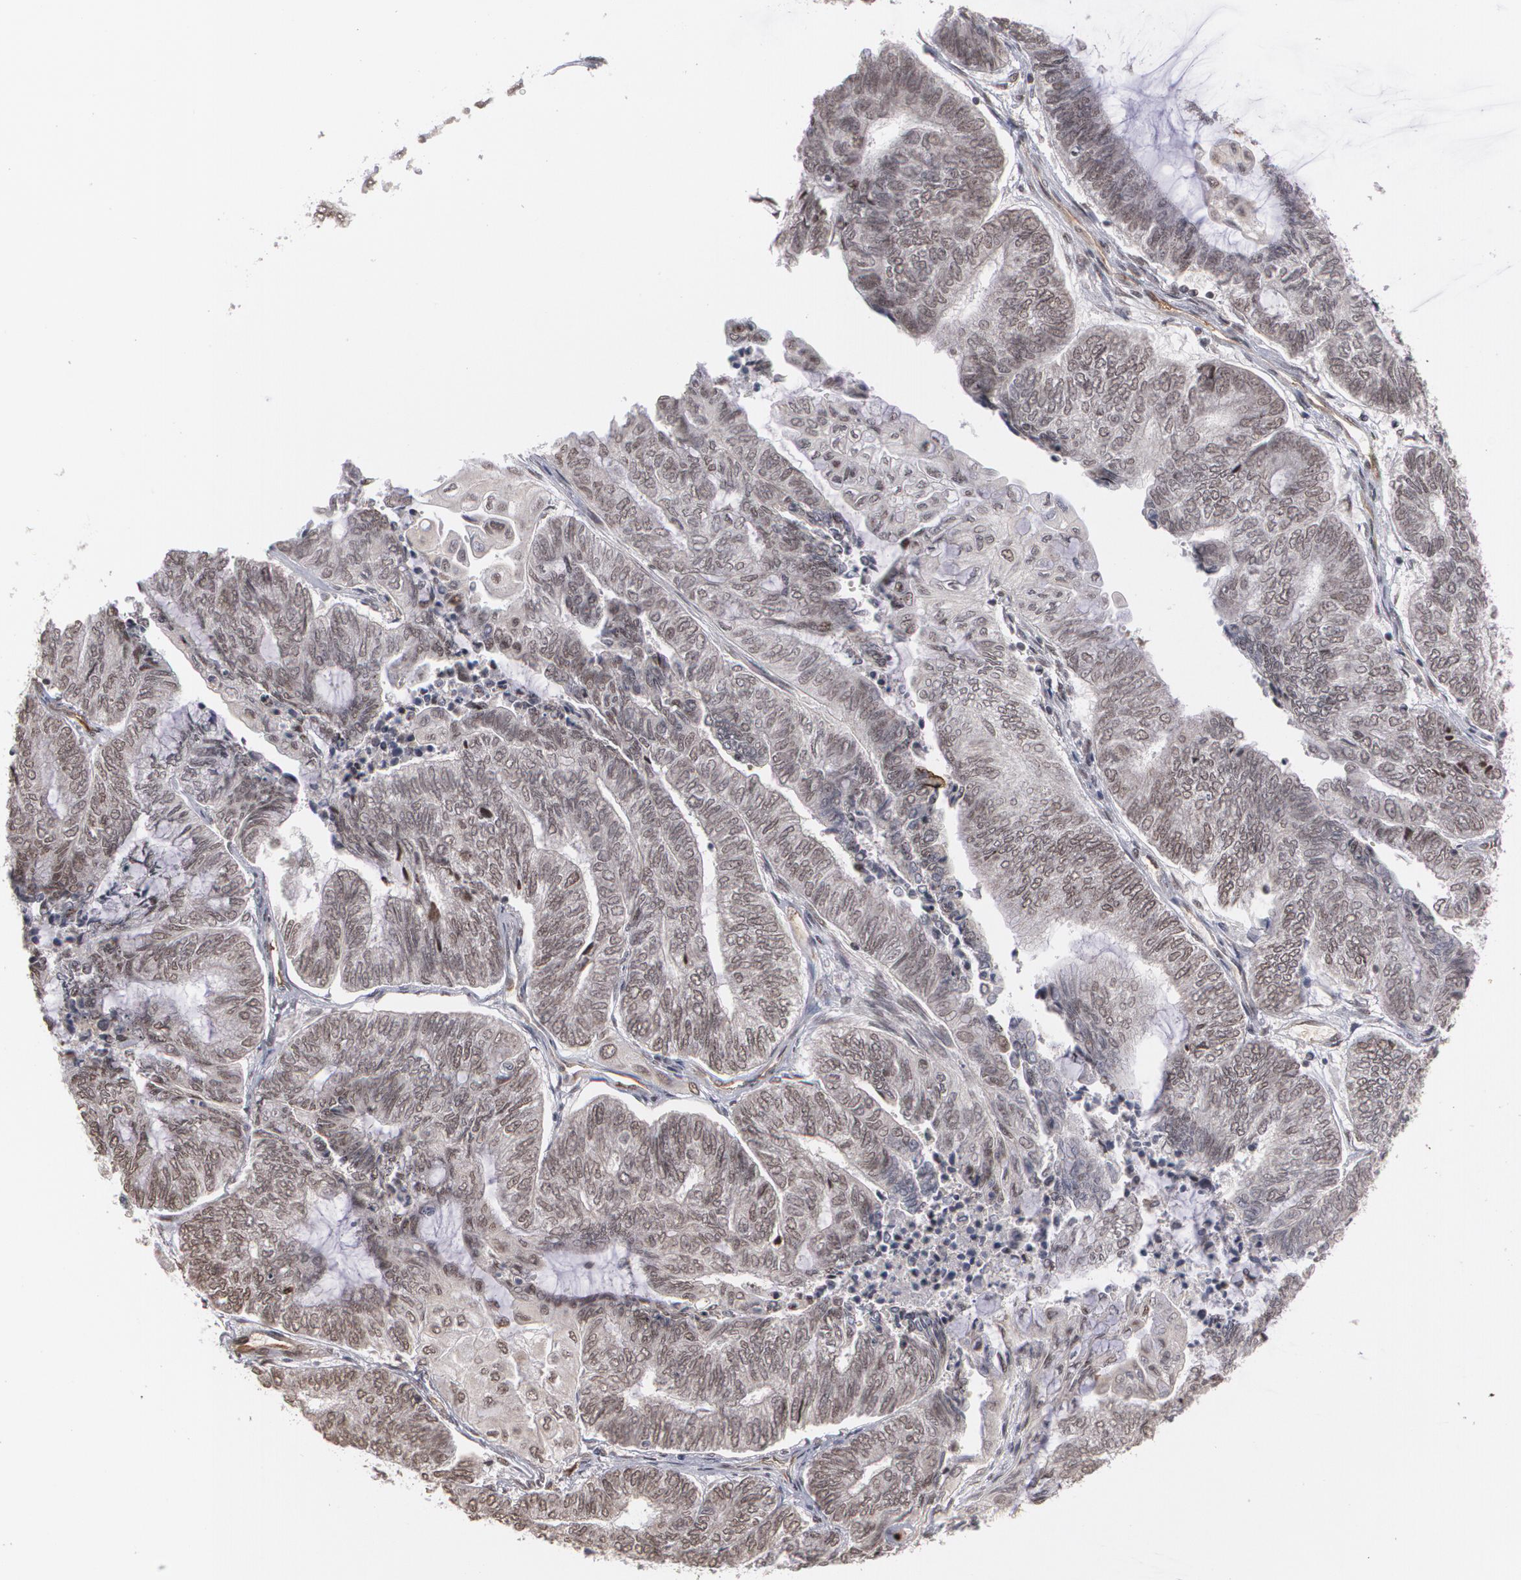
{"staining": {"intensity": "weak", "quantity": ">75%", "location": "nuclear"}, "tissue": "endometrial cancer", "cell_type": "Tumor cells", "image_type": "cancer", "snomed": [{"axis": "morphology", "description": "Adenocarcinoma, NOS"}, {"axis": "topography", "description": "Uterus"}, {"axis": "topography", "description": "Endometrium"}], "caption": "The image shows staining of endometrial cancer, revealing weak nuclear protein expression (brown color) within tumor cells. The protein is shown in brown color, while the nuclei are stained blue.", "gene": "ZNF75A", "patient": {"sex": "female", "age": 70}}